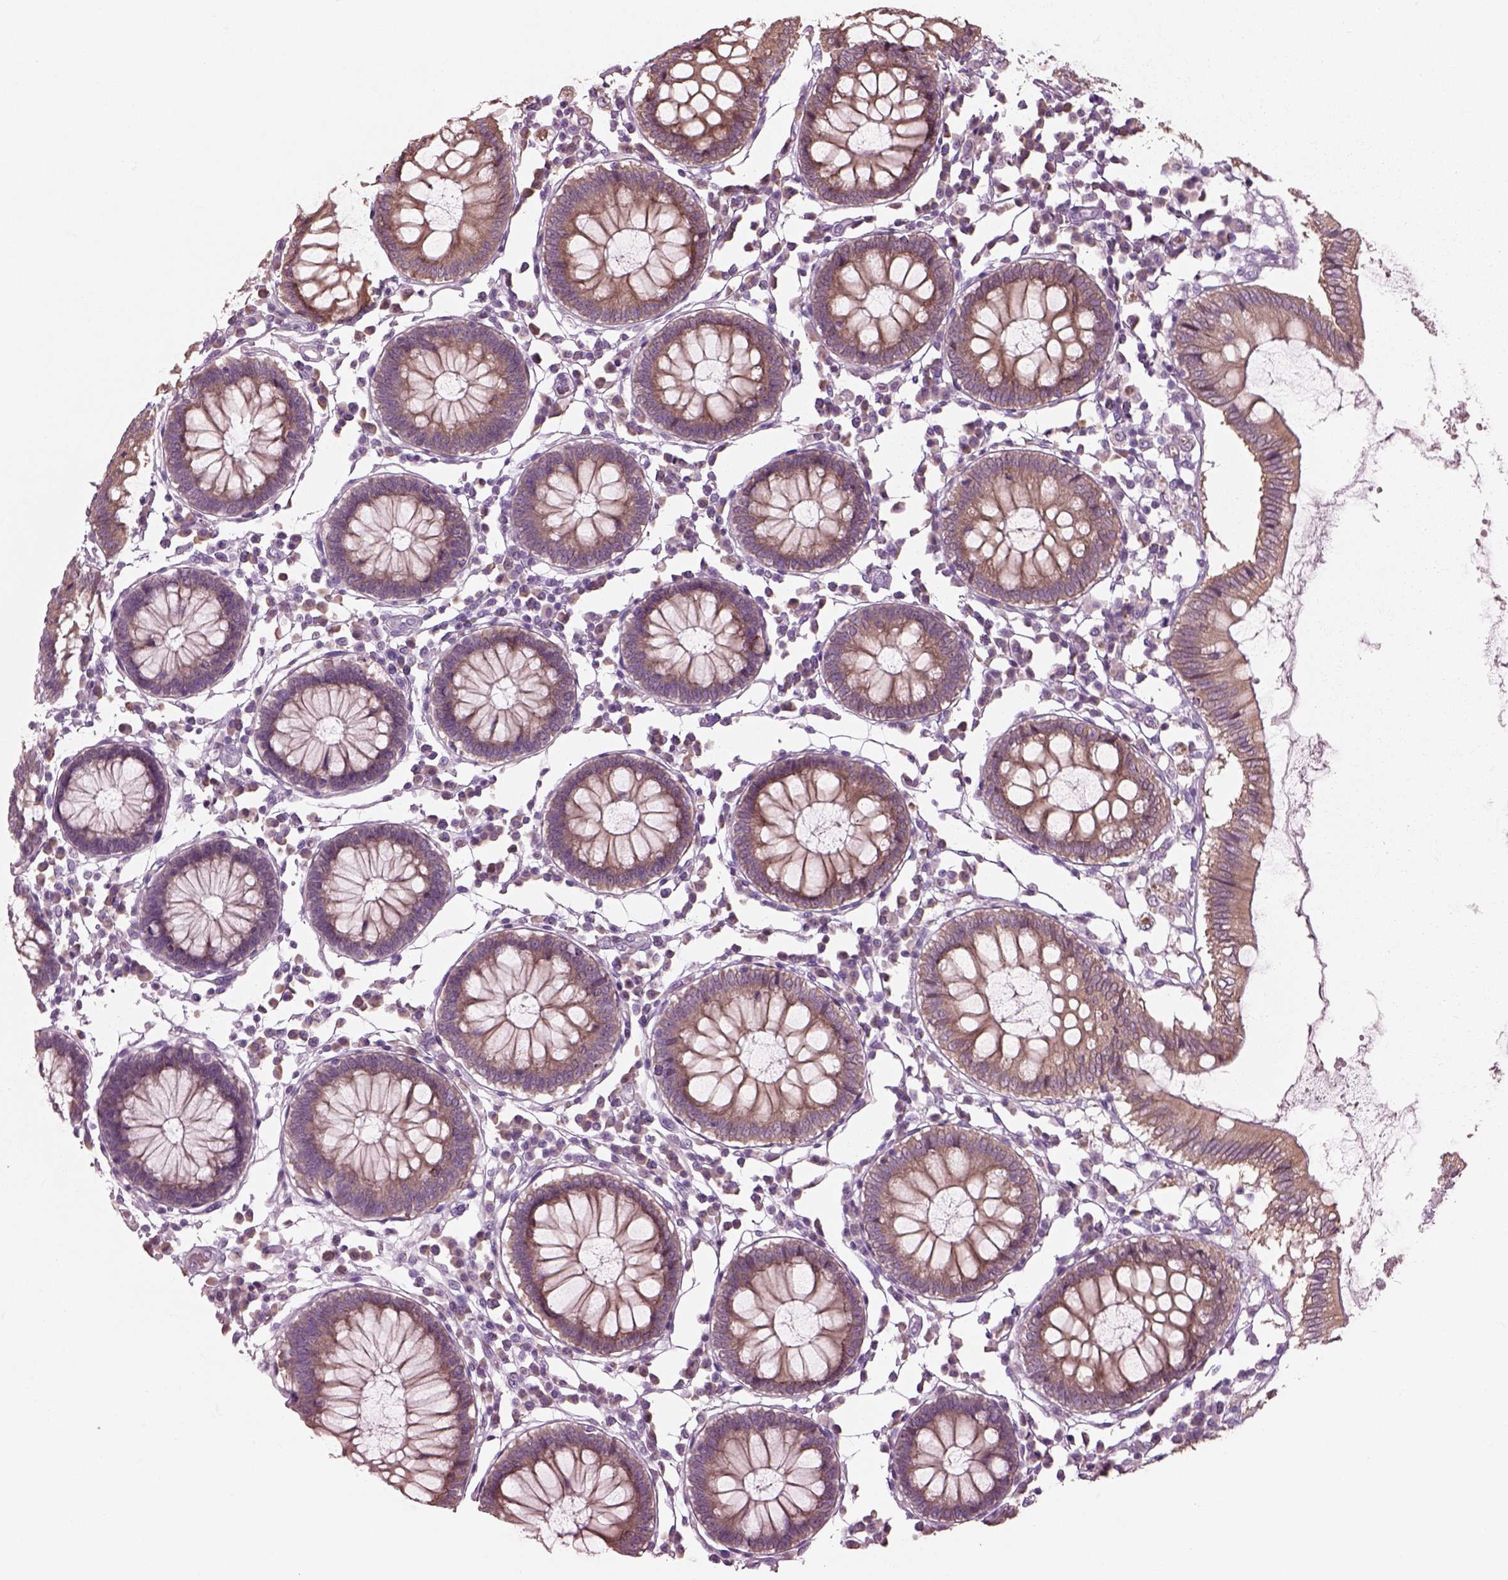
{"staining": {"intensity": "negative", "quantity": "none", "location": "none"}, "tissue": "colon", "cell_type": "Endothelial cells", "image_type": "normal", "snomed": [{"axis": "morphology", "description": "Normal tissue, NOS"}, {"axis": "morphology", "description": "Adenocarcinoma, NOS"}, {"axis": "topography", "description": "Colon"}], "caption": "Immunohistochemistry (IHC) image of benign colon: colon stained with DAB demonstrates no significant protein staining in endothelial cells. (Immunohistochemistry, brightfield microscopy, high magnification).", "gene": "SLC27A2", "patient": {"sex": "male", "age": 83}}